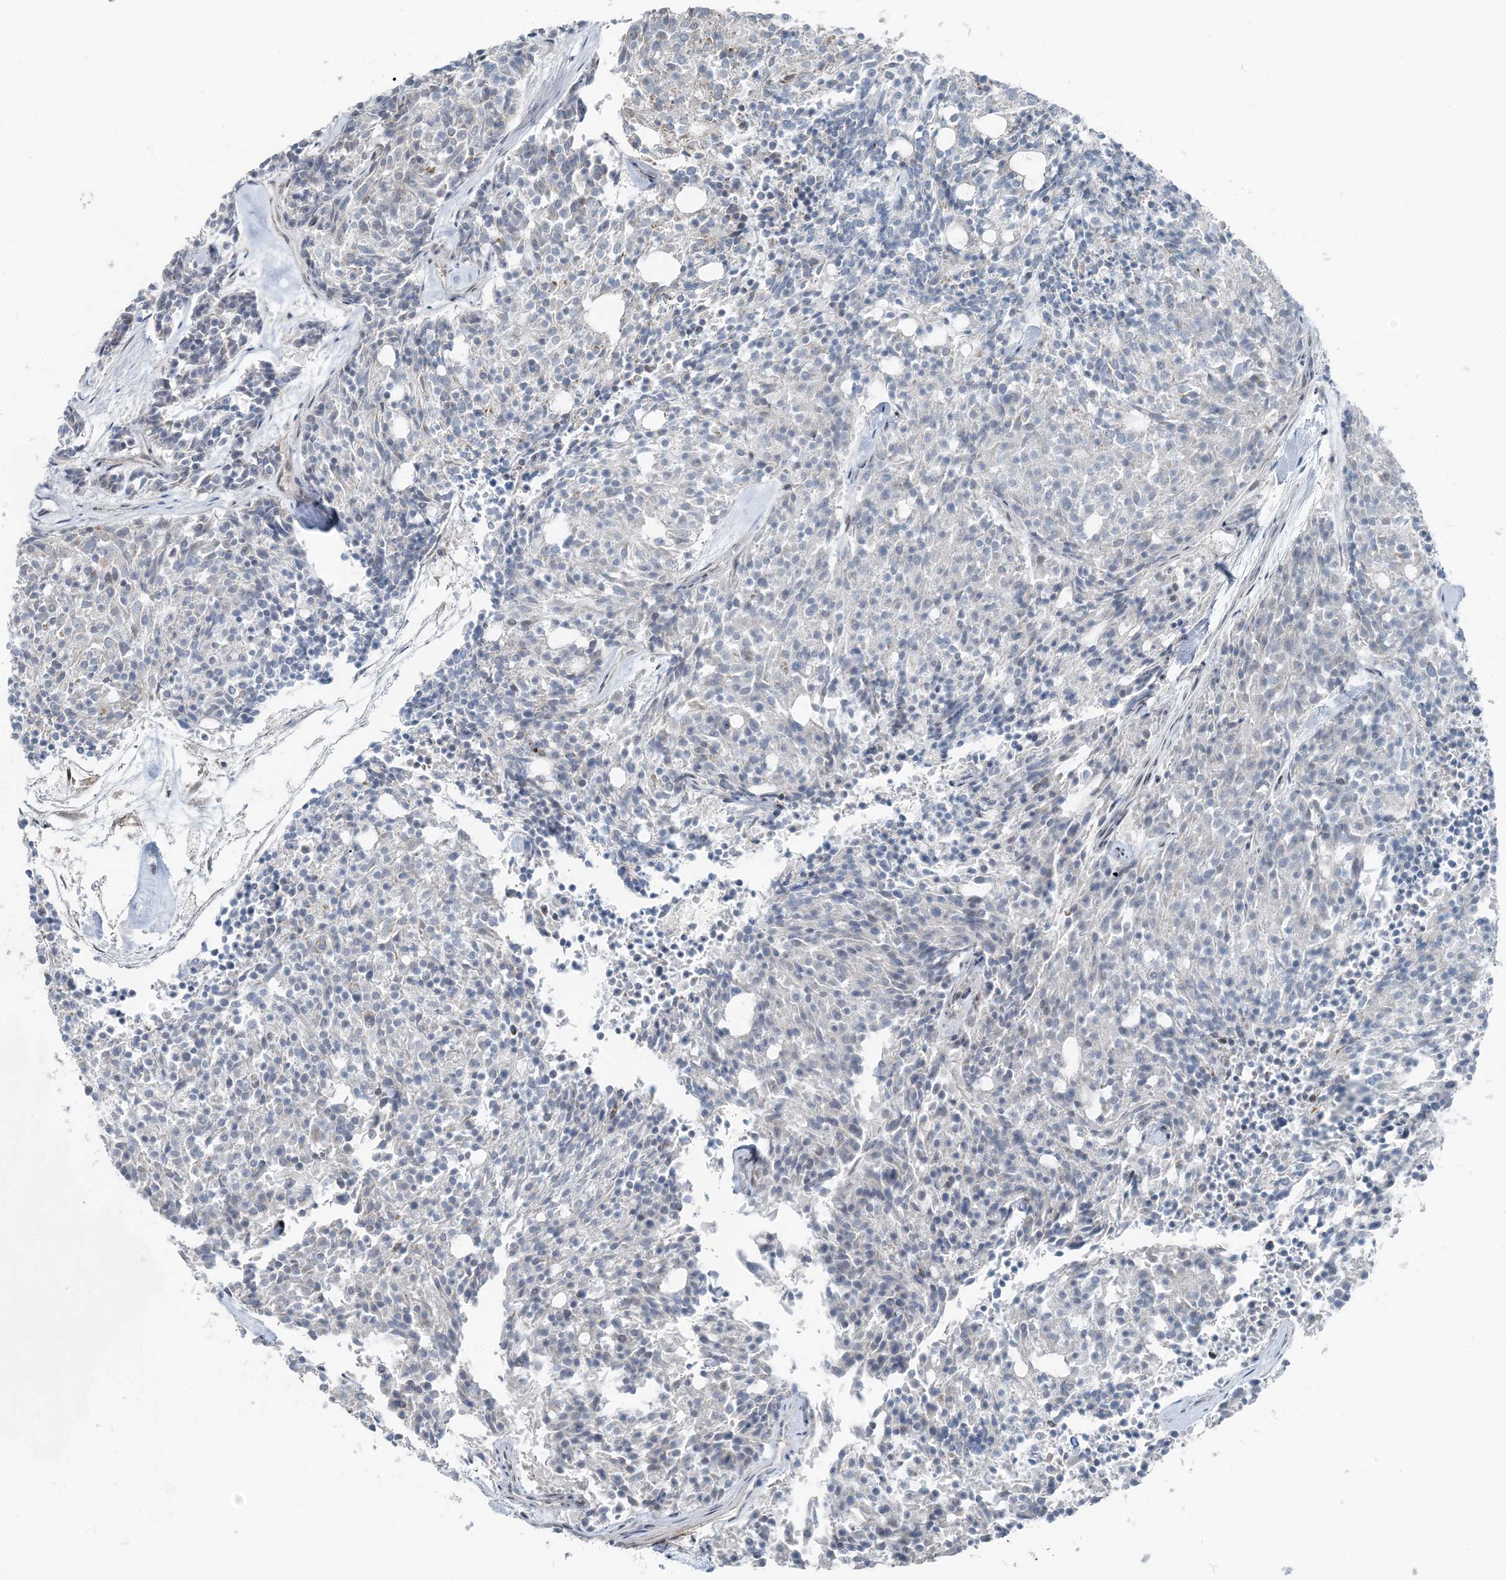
{"staining": {"intensity": "weak", "quantity": "<25%", "location": "cytoplasmic/membranous"}, "tissue": "carcinoid", "cell_type": "Tumor cells", "image_type": "cancer", "snomed": [{"axis": "morphology", "description": "Carcinoid, malignant, NOS"}, {"axis": "topography", "description": "Pancreas"}], "caption": "High power microscopy histopathology image of an IHC photomicrograph of carcinoid, revealing no significant positivity in tumor cells.", "gene": "FBXL17", "patient": {"sex": "female", "age": 54}}